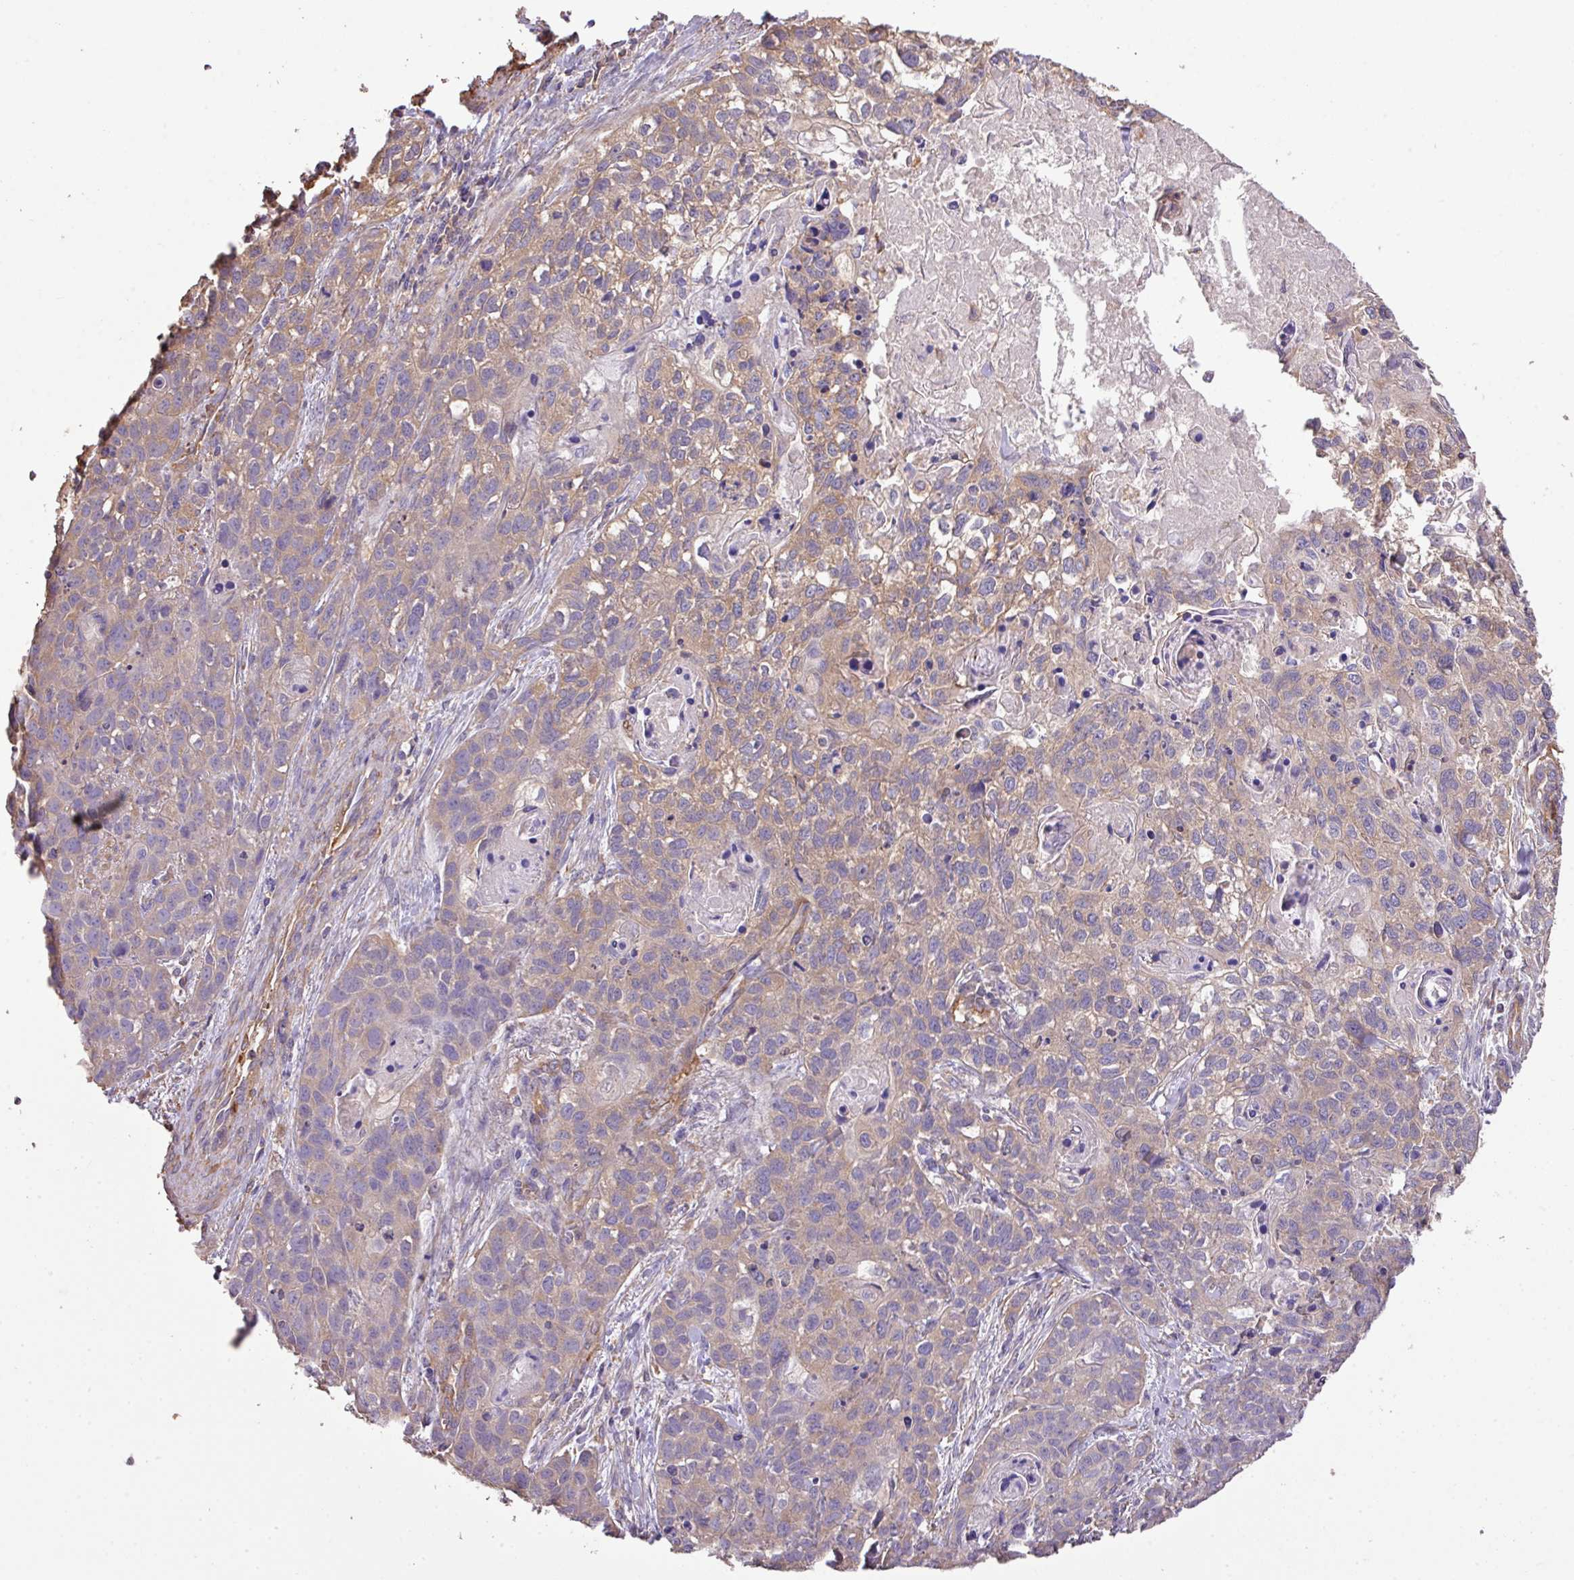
{"staining": {"intensity": "weak", "quantity": "25%-75%", "location": "cytoplasmic/membranous"}, "tissue": "lung cancer", "cell_type": "Tumor cells", "image_type": "cancer", "snomed": [{"axis": "morphology", "description": "Squamous cell carcinoma, NOS"}, {"axis": "topography", "description": "Lung"}], "caption": "Immunohistochemistry photomicrograph of human lung cancer (squamous cell carcinoma) stained for a protein (brown), which shows low levels of weak cytoplasmic/membranous staining in approximately 25%-75% of tumor cells.", "gene": "CALML4", "patient": {"sex": "male", "age": 74}}